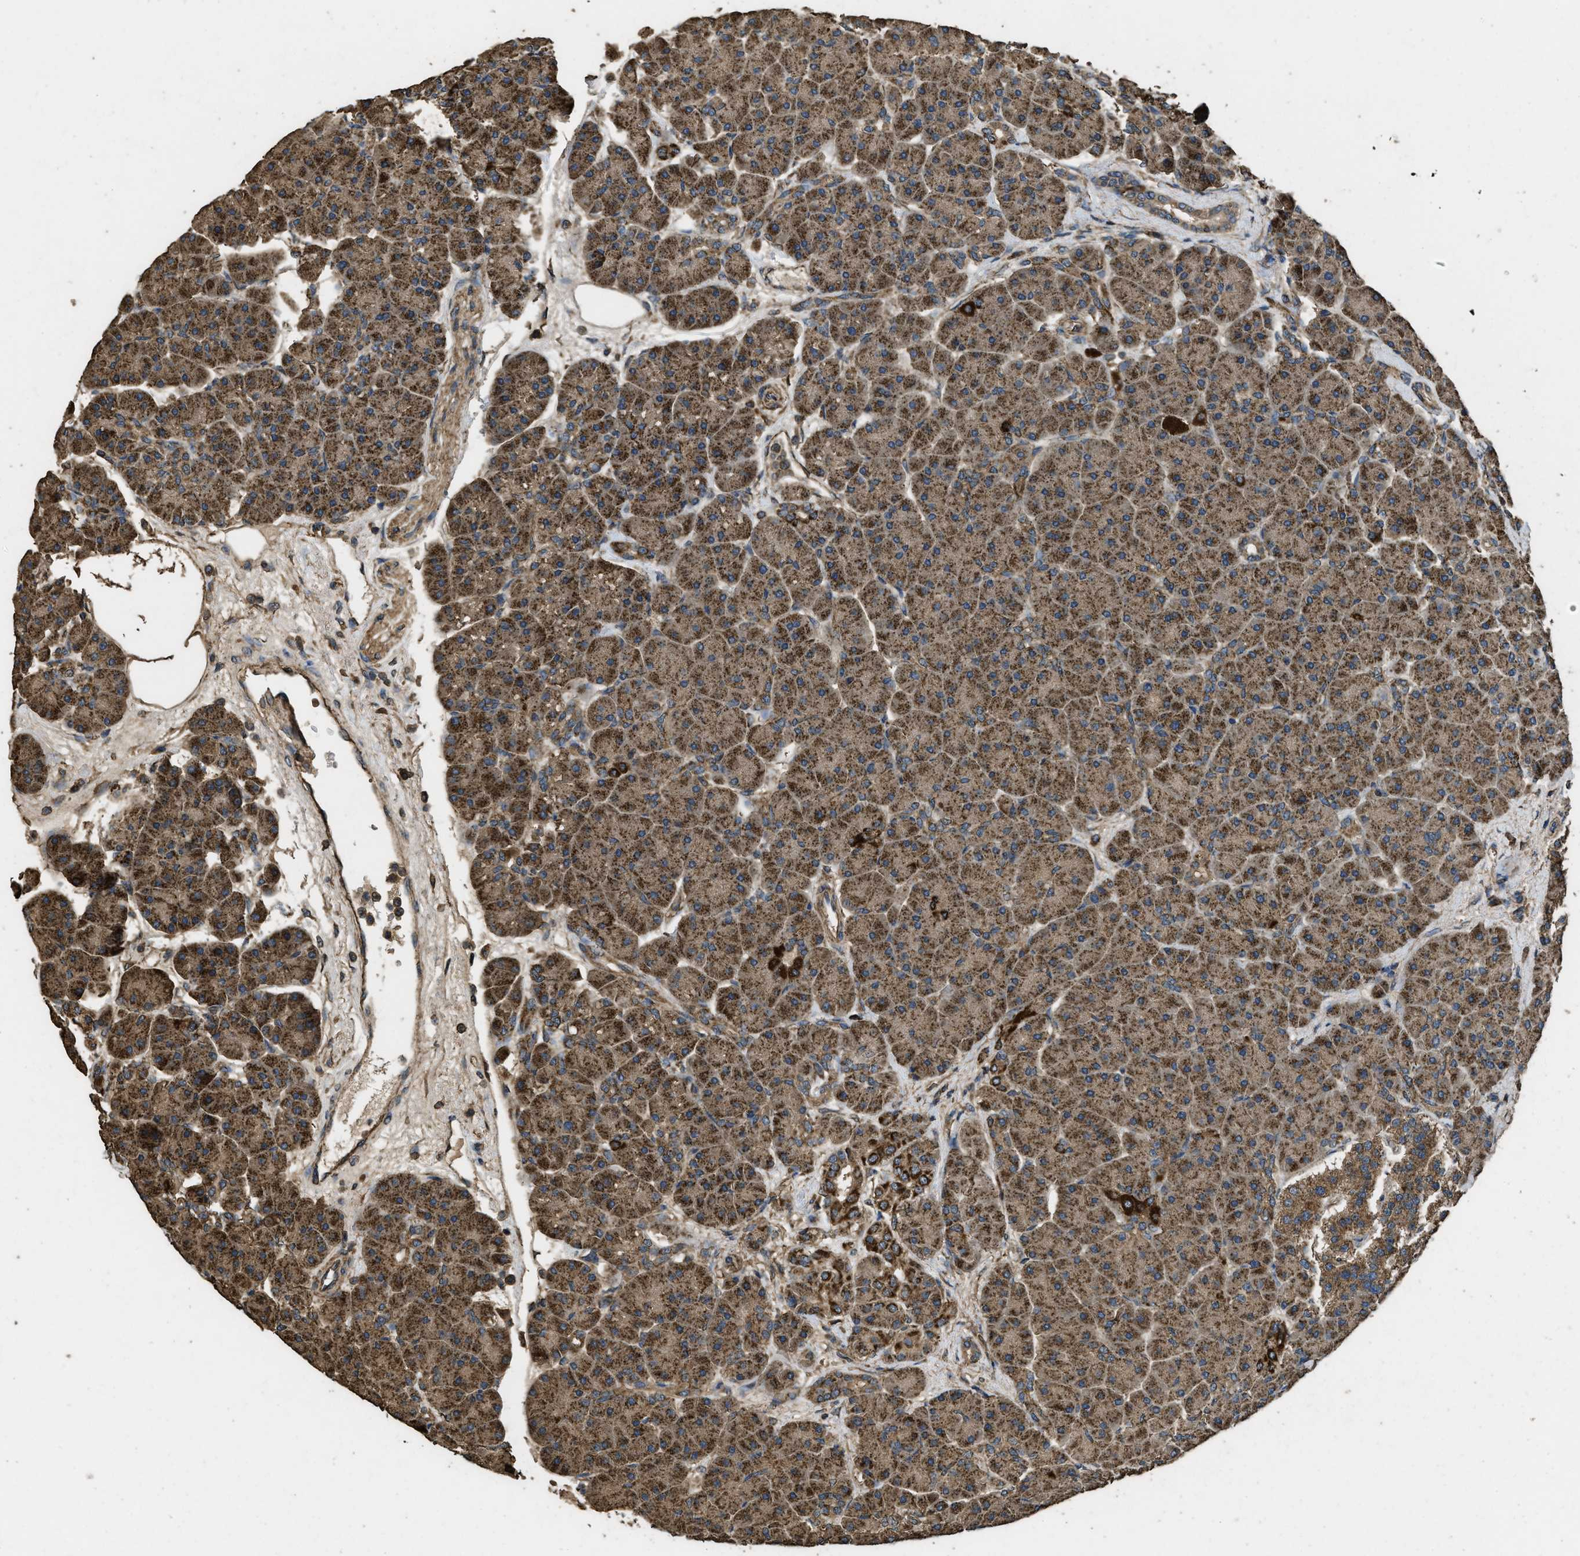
{"staining": {"intensity": "moderate", "quantity": ">75%", "location": "cytoplasmic/membranous"}, "tissue": "pancreas", "cell_type": "Exocrine glandular cells", "image_type": "normal", "snomed": [{"axis": "morphology", "description": "Normal tissue, NOS"}, {"axis": "topography", "description": "Pancreas"}], "caption": "This photomicrograph displays immunohistochemistry (IHC) staining of normal pancreas, with medium moderate cytoplasmic/membranous expression in about >75% of exocrine glandular cells.", "gene": "CYRIA", "patient": {"sex": "male", "age": 66}}